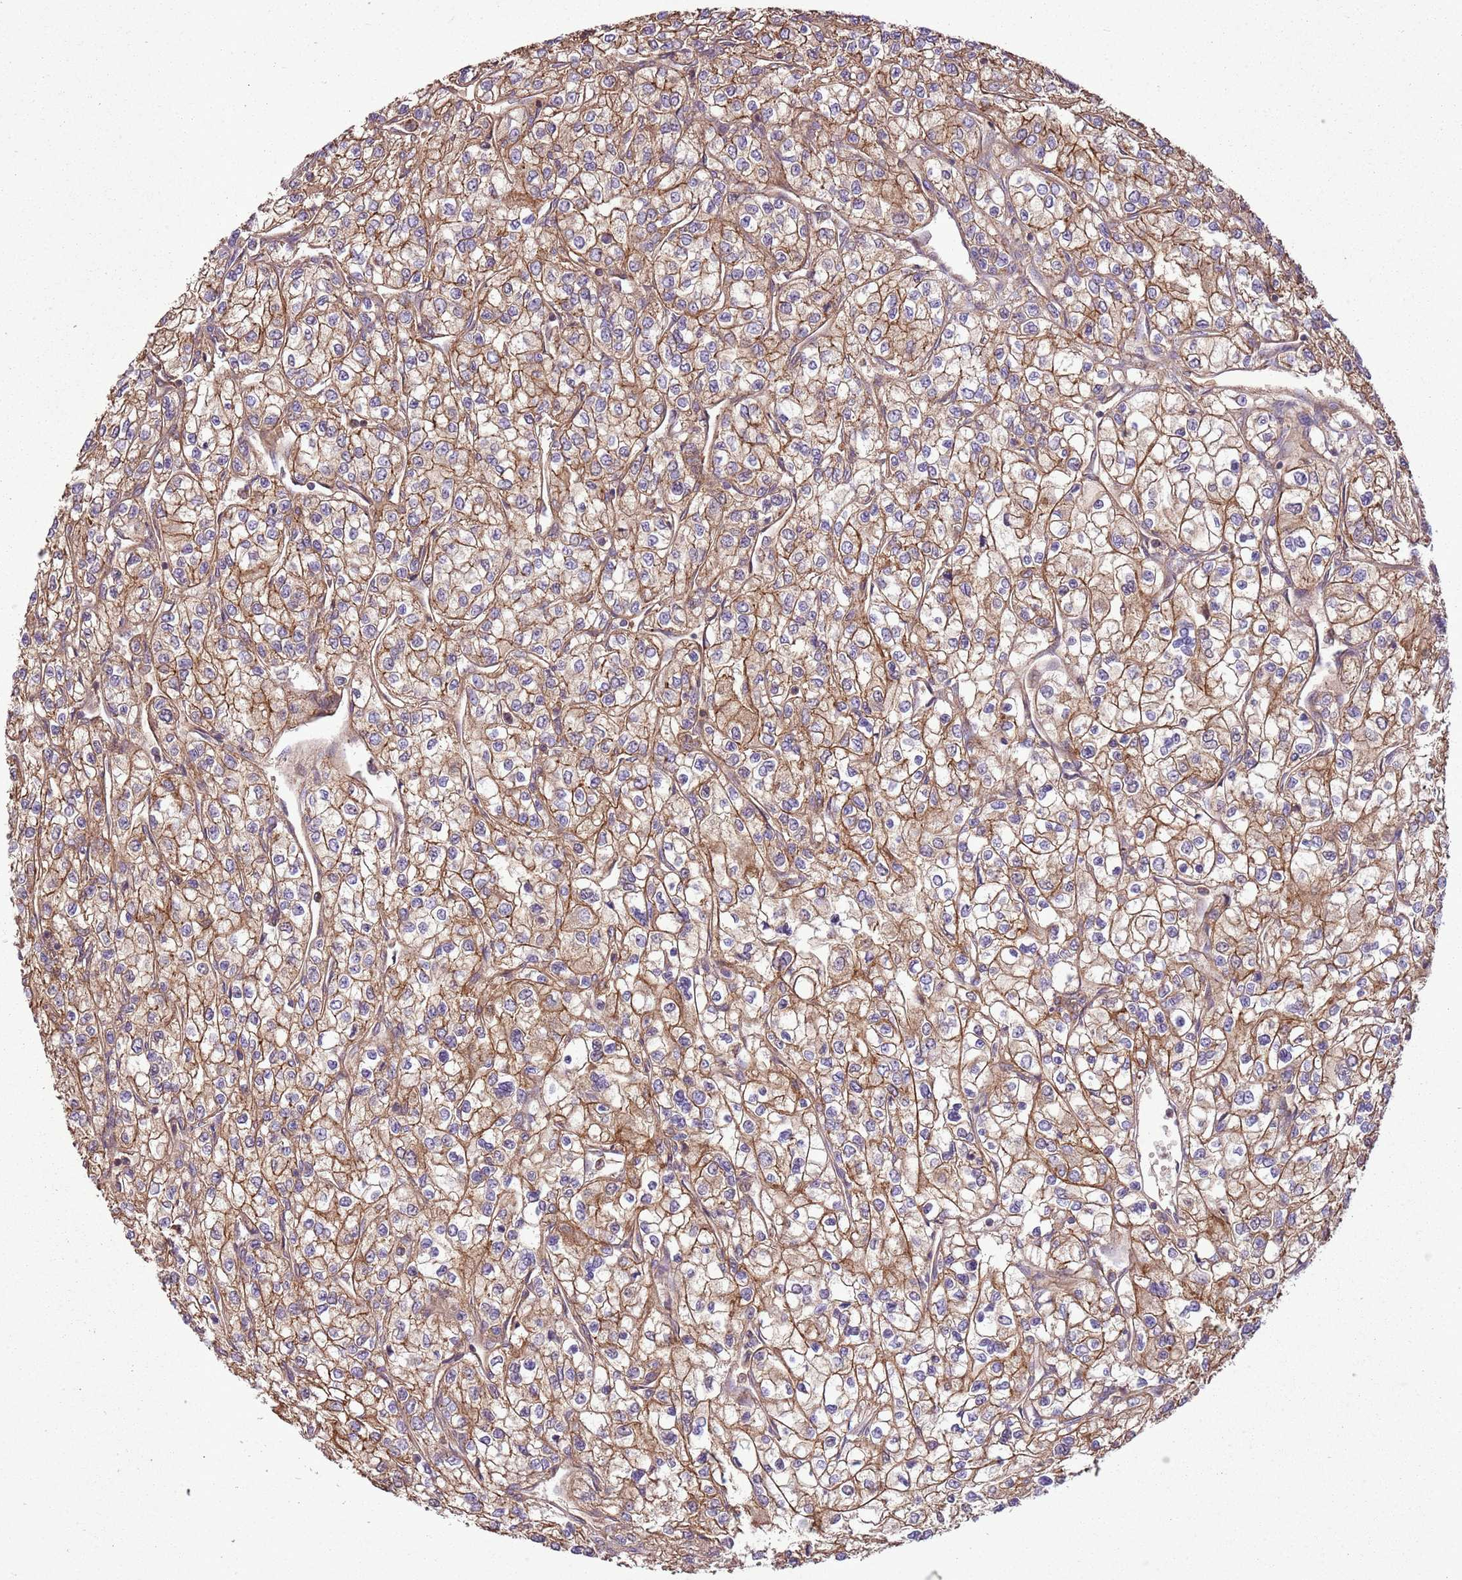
{"staining": {"intensity": "moderate", "quantity": ">75%", "location": "cytoplasmic/membranous"}, "tissue": "renal cancer", "cell_type": "Tumor cells", "image_type": "cancer", "snomed": [{"axis": "morphology", "description": "Adenocarcinoma, NOS"}, {"axis": "topography", "description": "Kidney"}], "caption": "Immunohistochemical staining of human renal cancer reveals medium levels of moderate cytoplasmic/membranous protein positivity in approximately >75% of tumor cells.", "gene": "ANKRD24", "patient": {"sex": "male", "age": 80}}